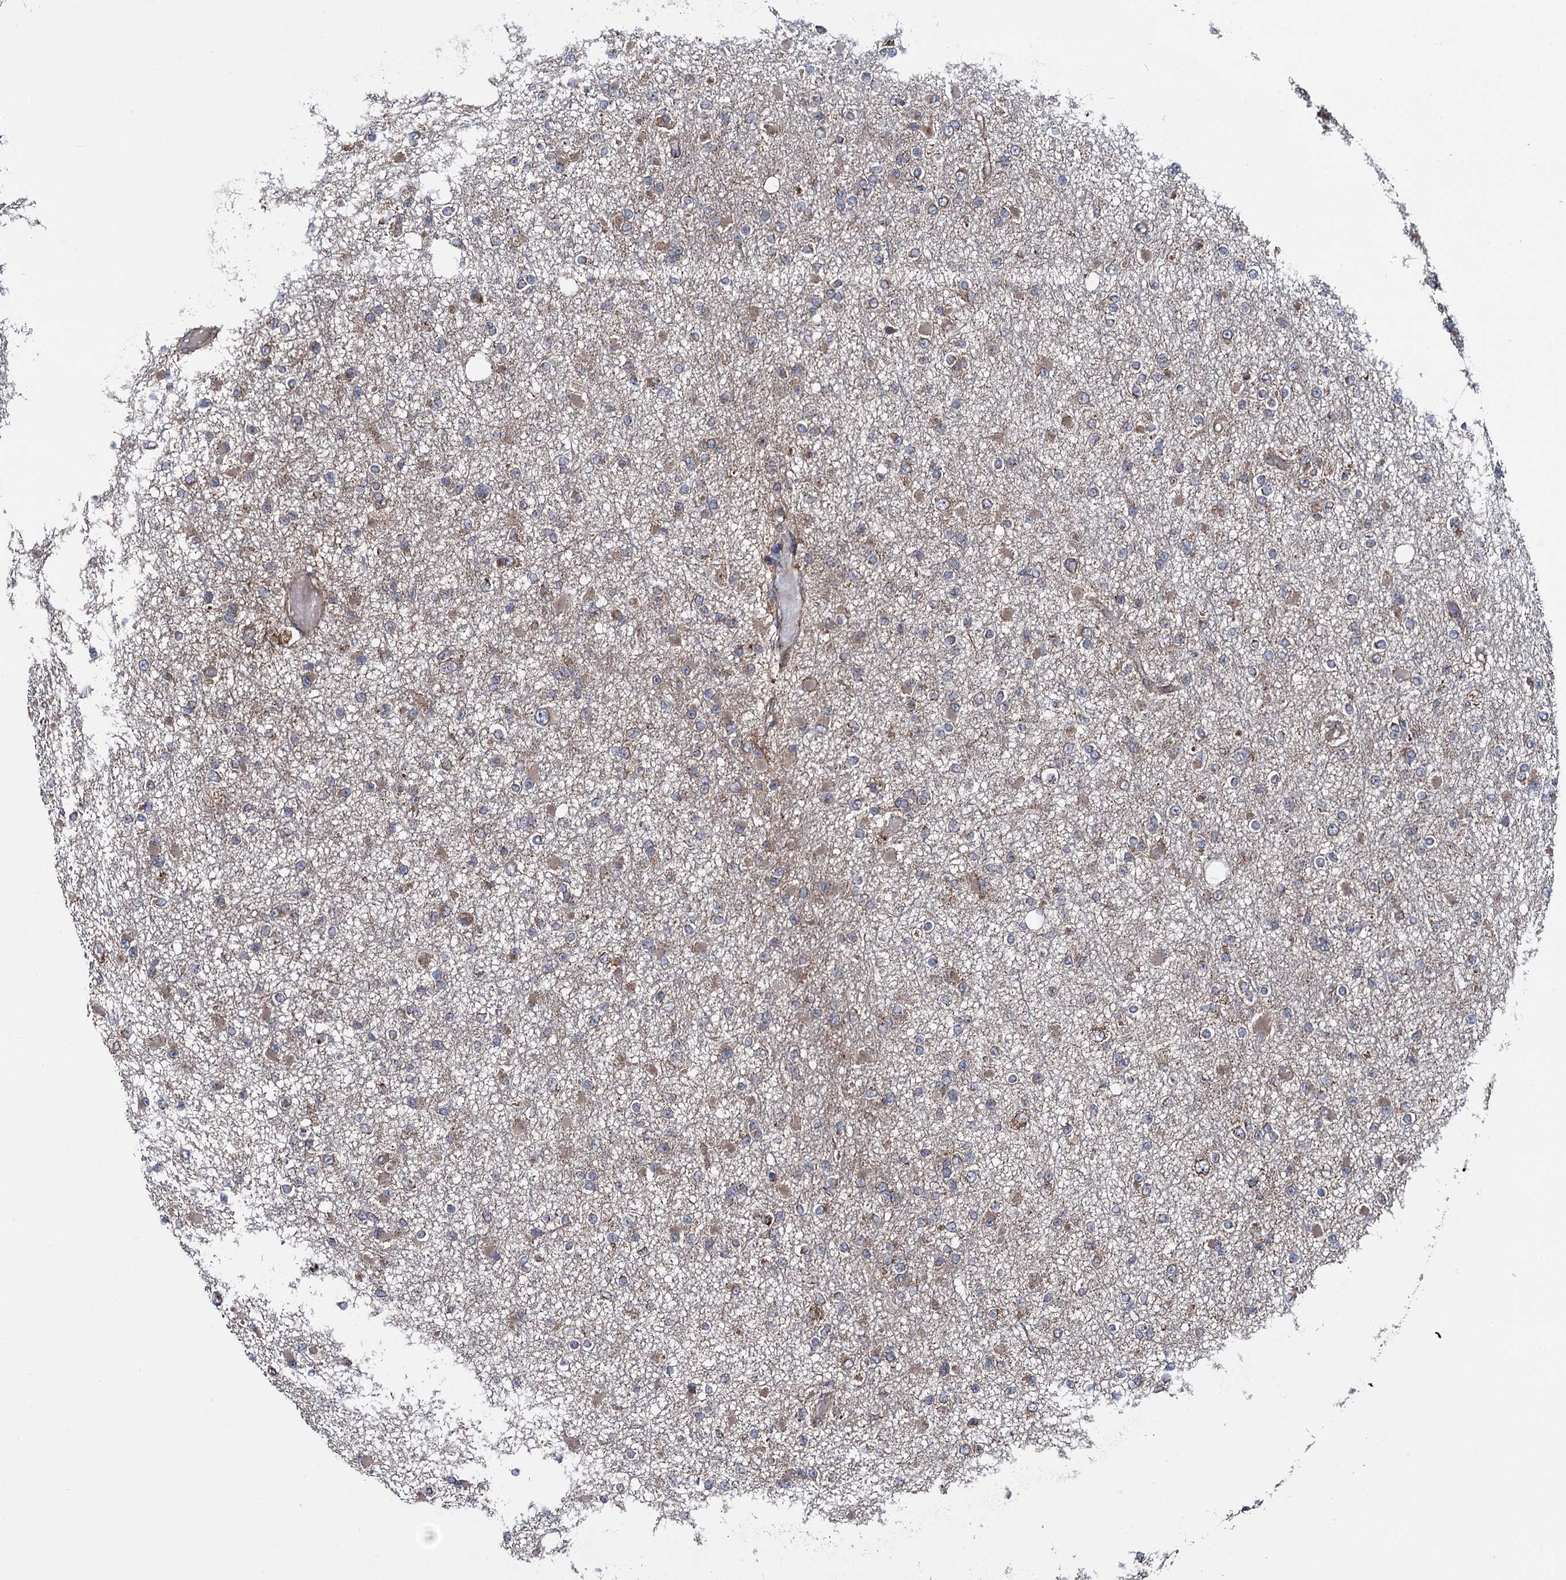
{"staining": {"intensity": "weak", "quantity": "25%-75%", "location": "cytoplasmic/membranous"}, "tissue": "glioma", "cell_type": "Tumor cells", "image_type": "cancer", "snomed": [{"axis": "morphology", "description": "Glioma, malignant, Low grade"}, {"axis": "topography", "description": "Brain"}], "caption": "Protein positivity by immunohistochemistry (IHC) demonstrates weak cytoplasmic/membranous positivity in about 25%-75% of tumor cells in glioma. The staining was performed using DAB to visualize the protein expression in brown, while the nuclei were stained in blue with hematoxylin (Magnification: 20x).", "gene": "HAUS1", "patient": {"sex": "female", "age": 22}}